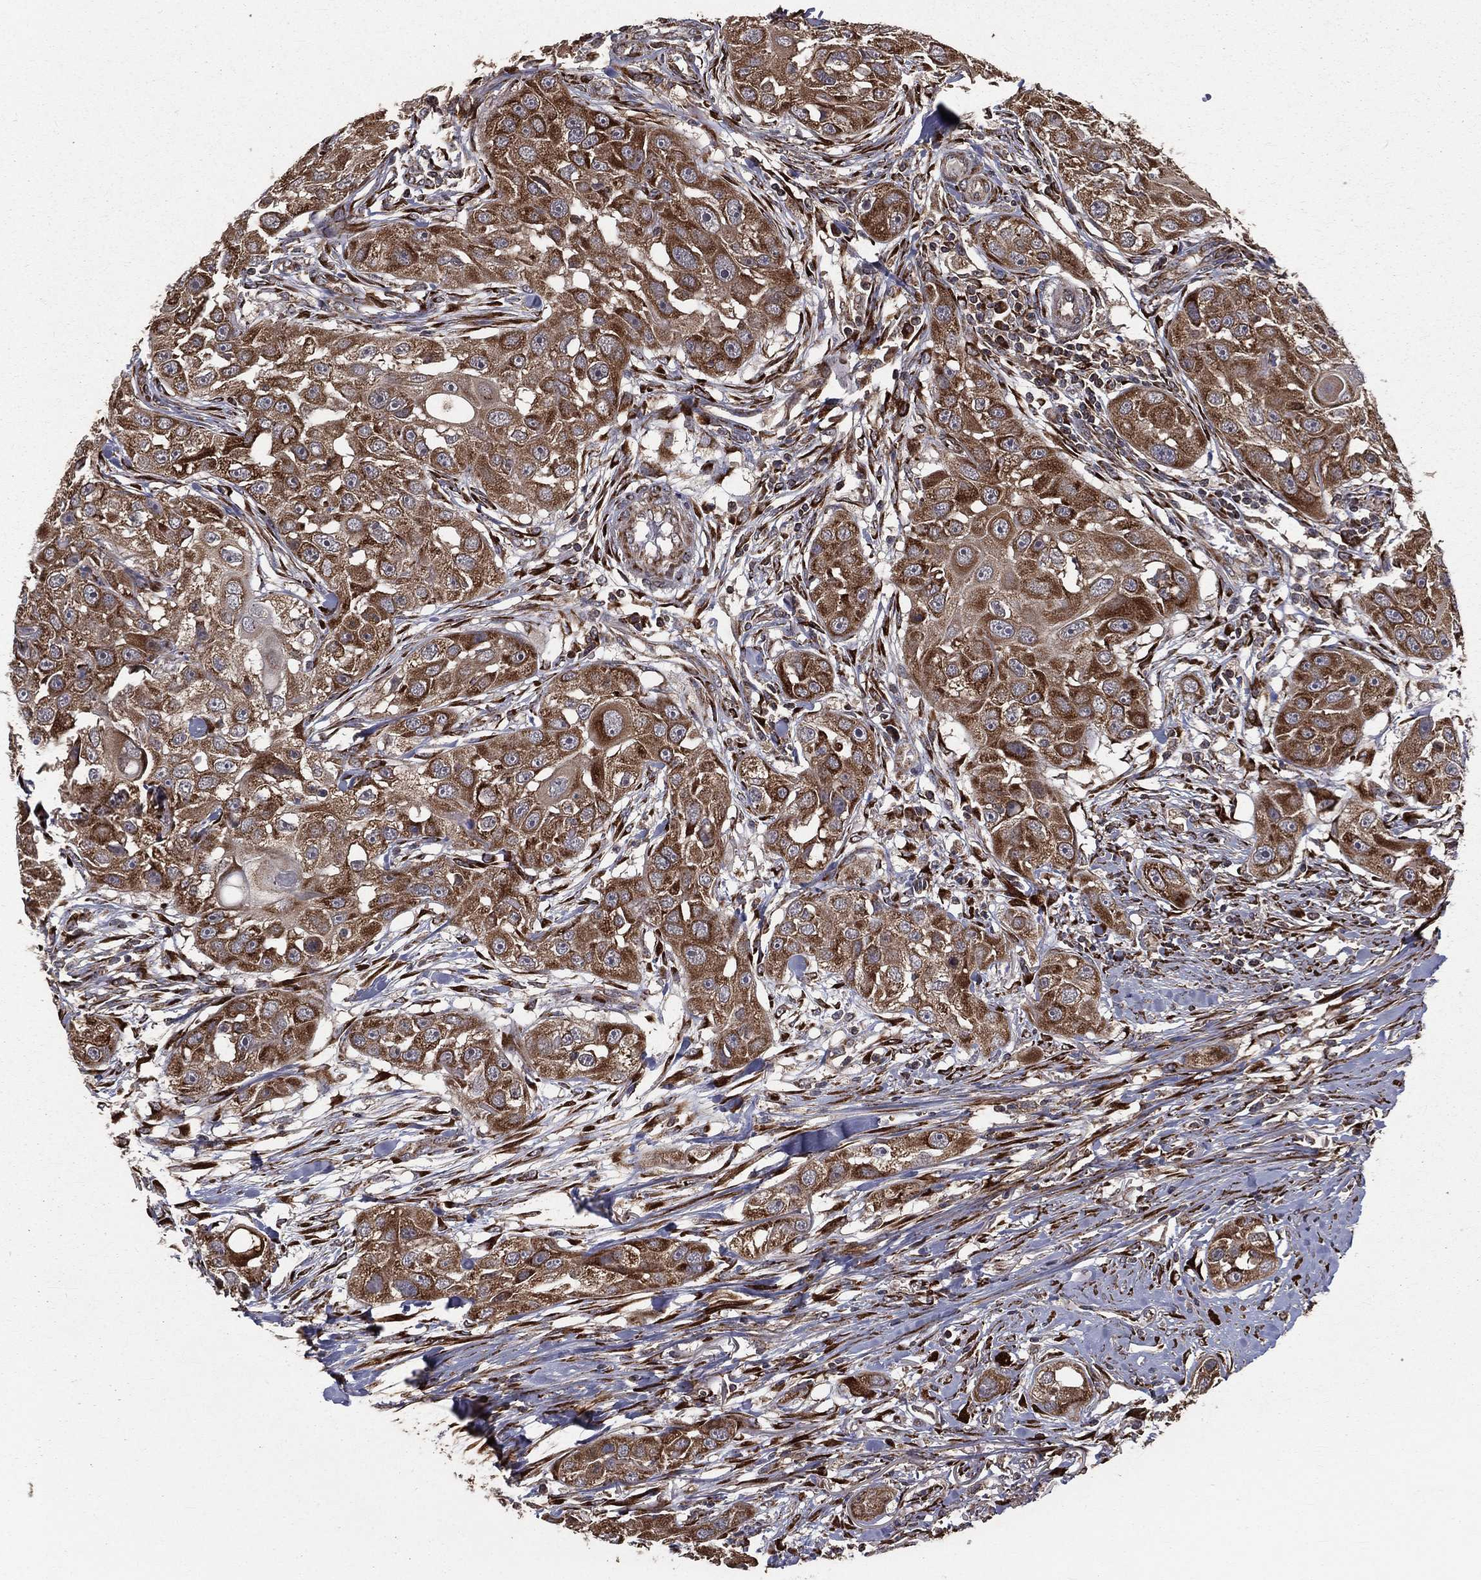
{"staining": {"intensity": "strong", "quantity": ">75%", "location": "cytoplasmic/membranous"}, "tissue": "head and neck cancer", "cell_type": "Tumor cells", "image_type": "cancer", "snomed": [{"axis": "morphology", "description": "Squamous cell carcinoma, NOS"}, {"axis": "topography", "description": "Head-Neck"}], "caption": "IHC micrograph of human head and neck squamous cell carcinoma stained for a protein (brown), which displays high levels of strong cytoplasmic/membranous expression in approximately >75% of tumor cells.", "gene": "OLFML1", "patient": {"sex": "male", "age": 51}}